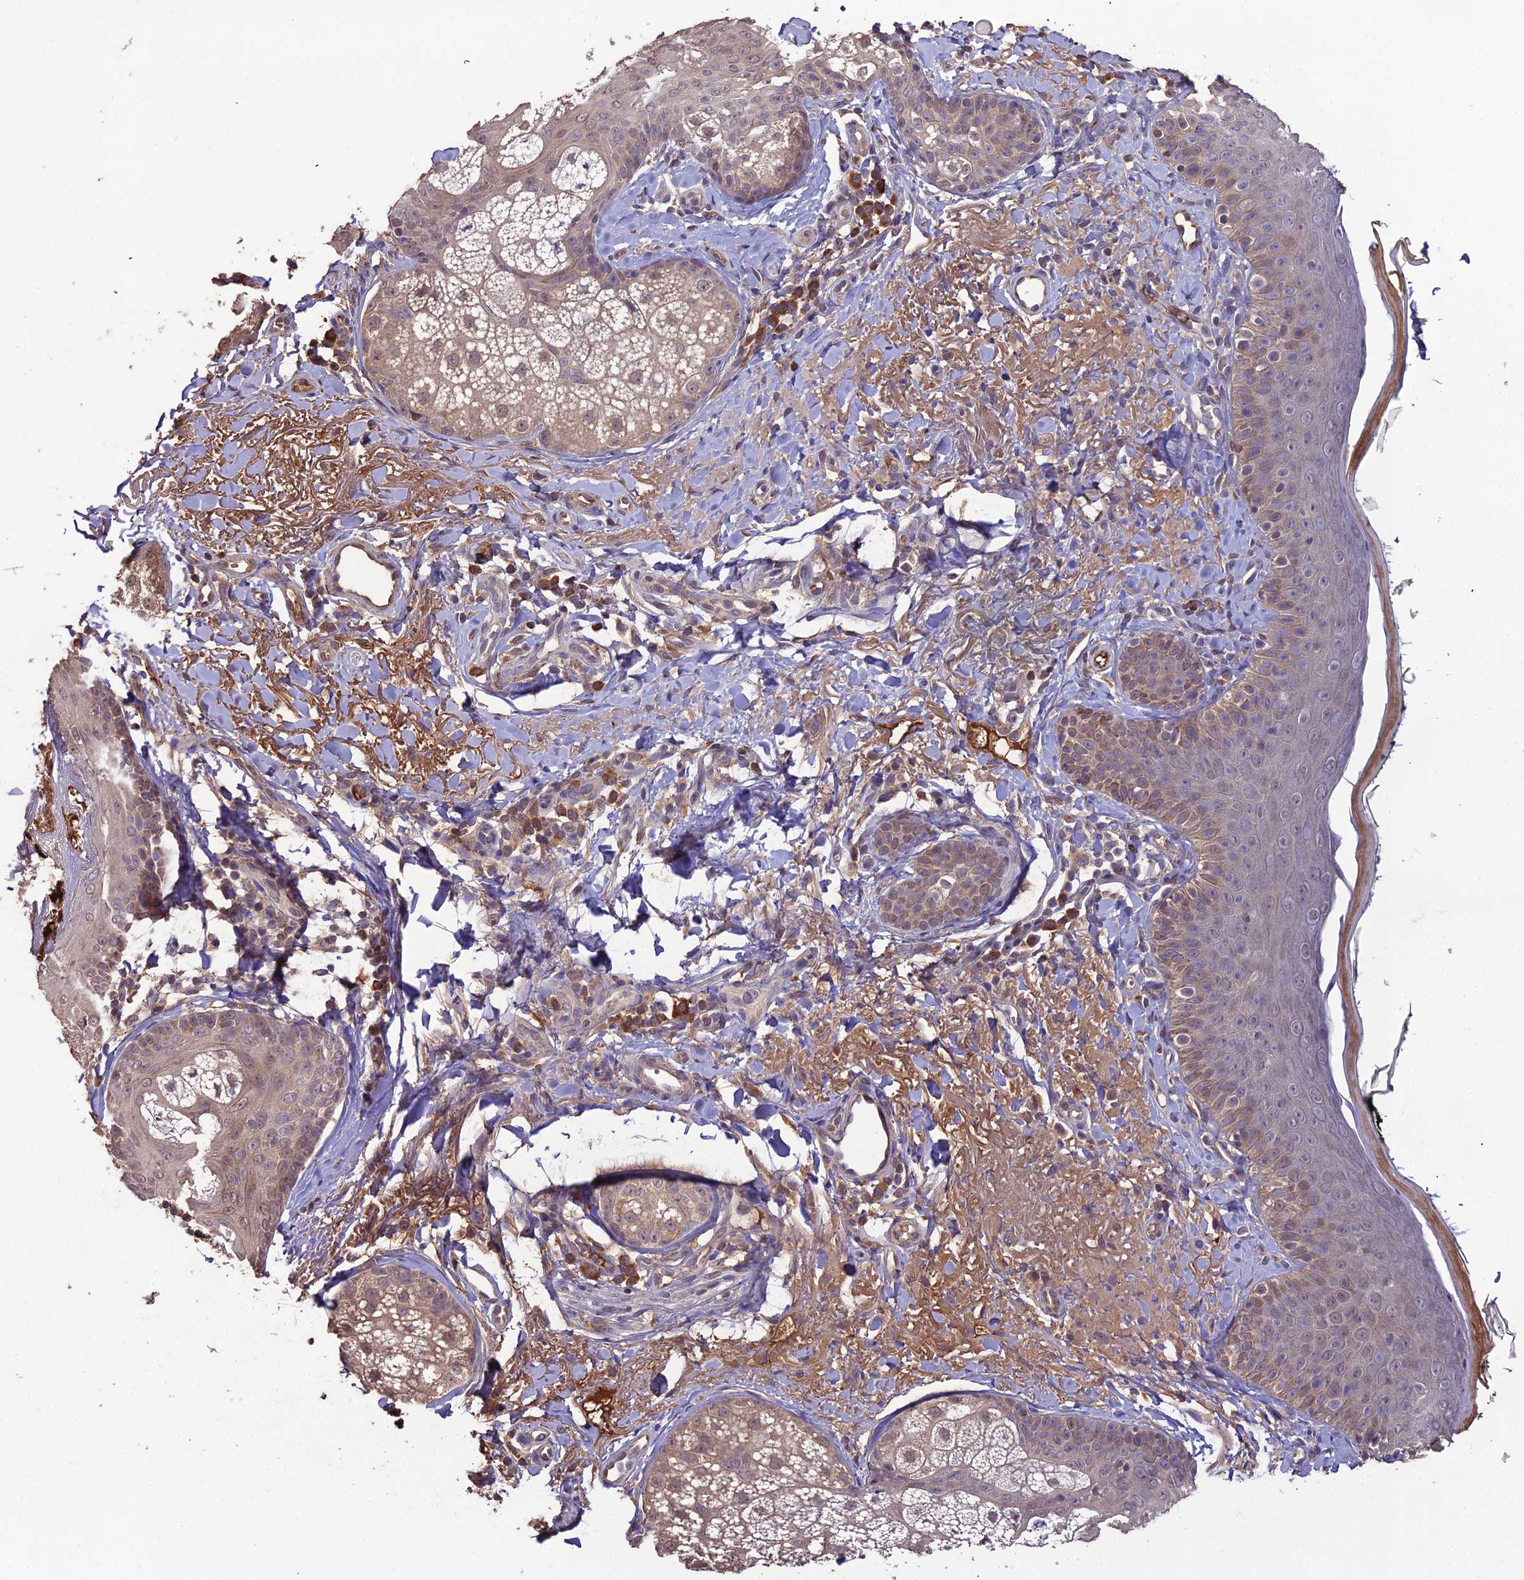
{"staining": {"intensity": "weak", "quantity": ">75%", "location": "cytoplasmic/membranous"}, "tissue": "skin", "cell_type": "Fibroblasts", "image_type": "normal", "snomed": [{"axis": "morphology", "description": "Normal tissue, NOS"}, {"axis": "topography", "description": "Skin"}], "caption": "Skin stained with DAB IHC reveals low levels of weak cytoplasmic/membranous staining in about >75% of fibroblasts.", "gene": "KCTD16", "patient": {"sex": "male", "age": 57}}